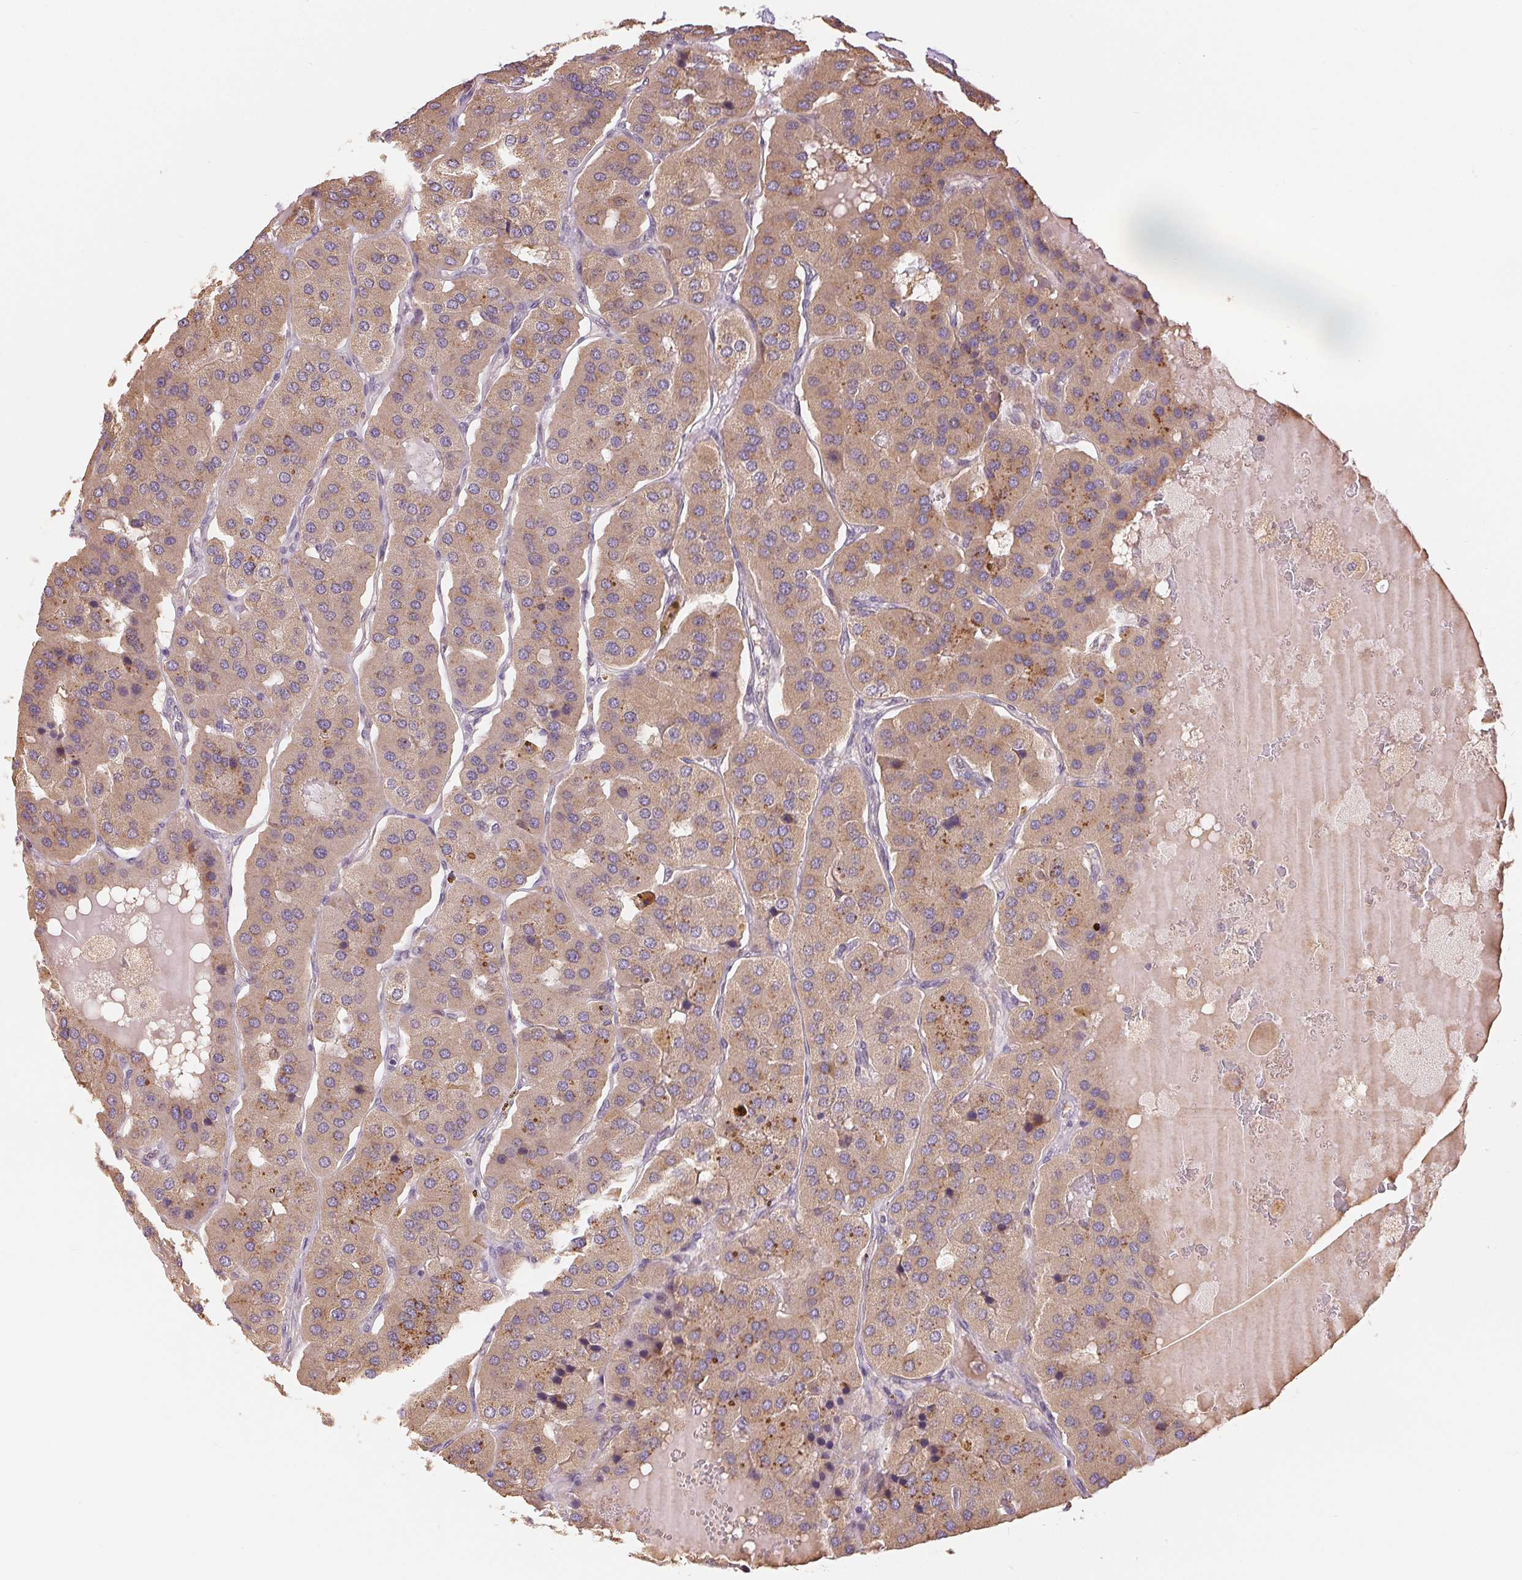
{"staining": {"intensity": "weak", "quantity": ">75%", "location": "cytoplasmic/membranous"}, "tissue": "parathyroid gland", "cell_type": "Glandular cells", "image_type": "normal", "snomed": [{"axis": "morphology", "description": "Normal tissue, NOS"}, {"axis": "morphology", "description": "Adenoma, NOS"}, {"axis": "topography", "description": "Parathyroid gland"}], "caption": "Protein expression by immunohistochemistry (IHC) reveals weak cytoplasmic/membranous positivity in about >75% of glandular cells in unremarkable parathyroid gland.", "gene": "DGUOK", "patient": {"sex": "female", "age": 86}}